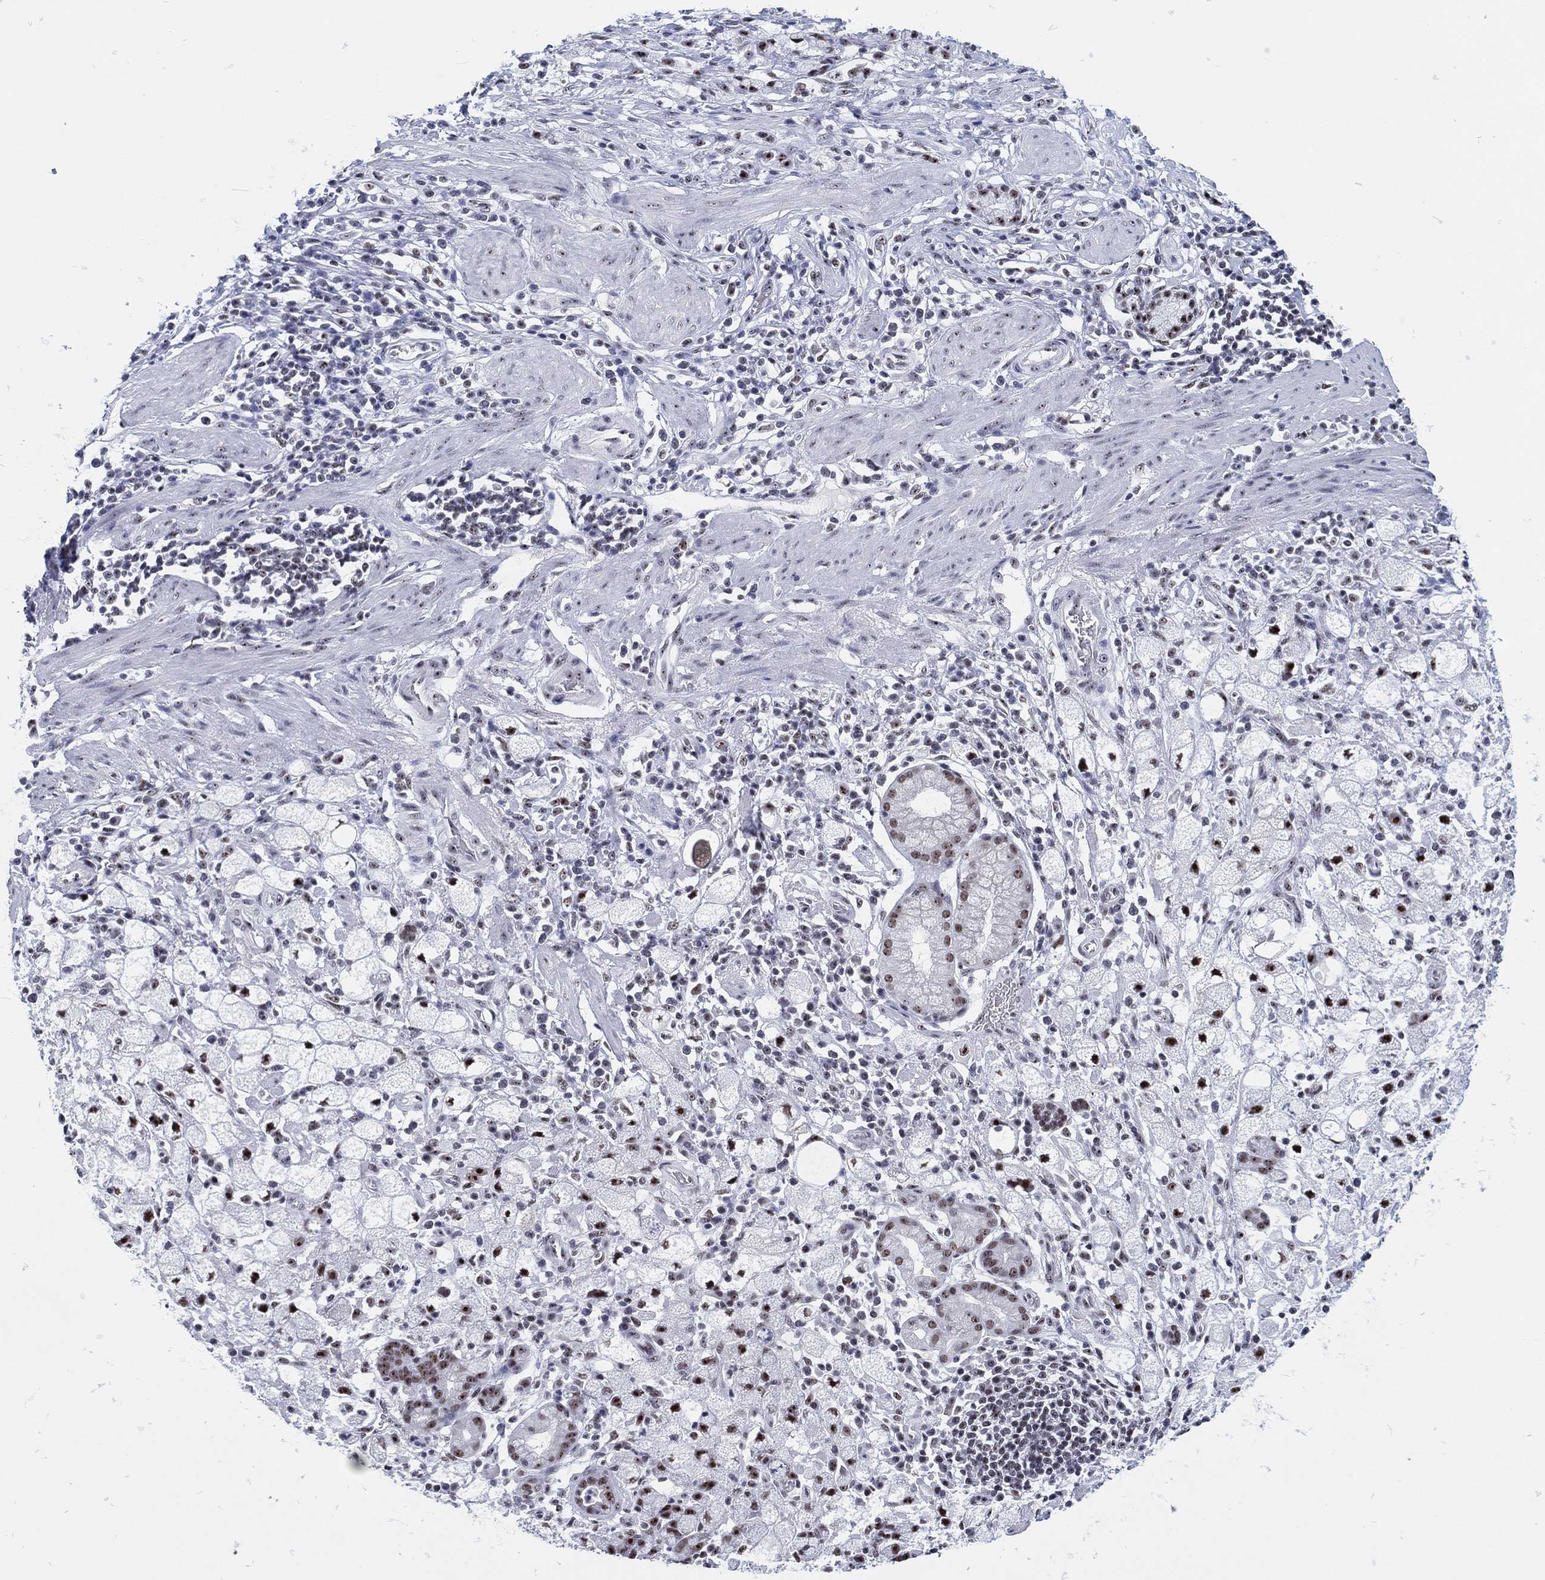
{"staining": {"intensity": "moderate", "quantity": "<25%", "location": "nuclear"}, "tissue": "stomach cancer", "cell_type": "Tumor cells", "image_type": "cancer", "snomed": [{"axis": "morphology", "description": "Adenocarcinoma, NOS"}, {"axis": "topography", "description": "Stomach"}], "caption": "Moderate nuclear protein positivity is appreciated in about <25% of tumor cells in stomach cancer.", "gene": "MAPK8IP1", "patient": {"sex": "male", "age": 58}}